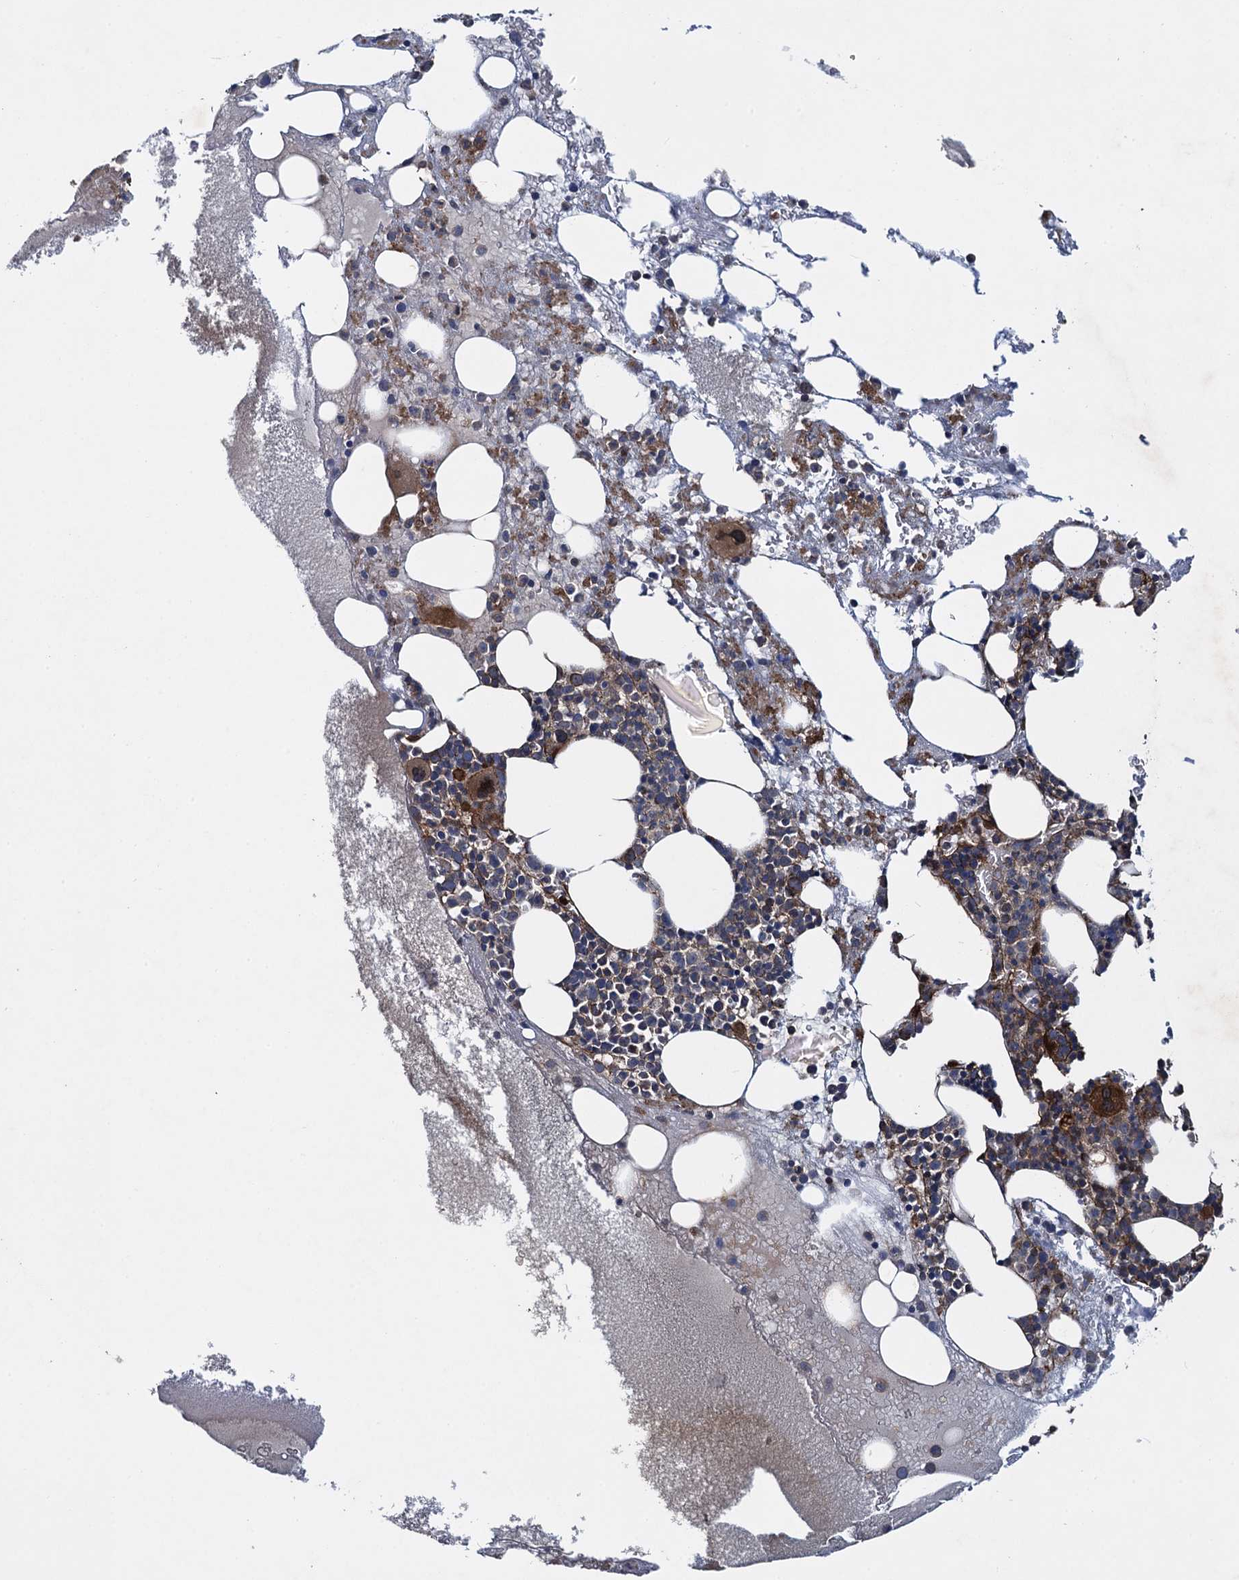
{"staining": {"intensity": "strong", "quantity": "25%-75%", "location": "cytoplasmic/membranous"}, "tissue": "bone marrow", "cell_type": "Hematopoietic cells", "image_type": "normal", "snomed": [{"axis": "morphology", "description": "Normal tissue, NOS"}, {"axis": "topography", "description": "Bone marrow"}], "caption": "Protein expression analysis of unremarkable bone marrow shows strong cytoplasmic/membranous expression in approximately 25%-75% of hematopoietic cells. Nuclei are stained in blue.", "gene": "RHOBTB1", "patient": {"sex": "male", "age": 61}}